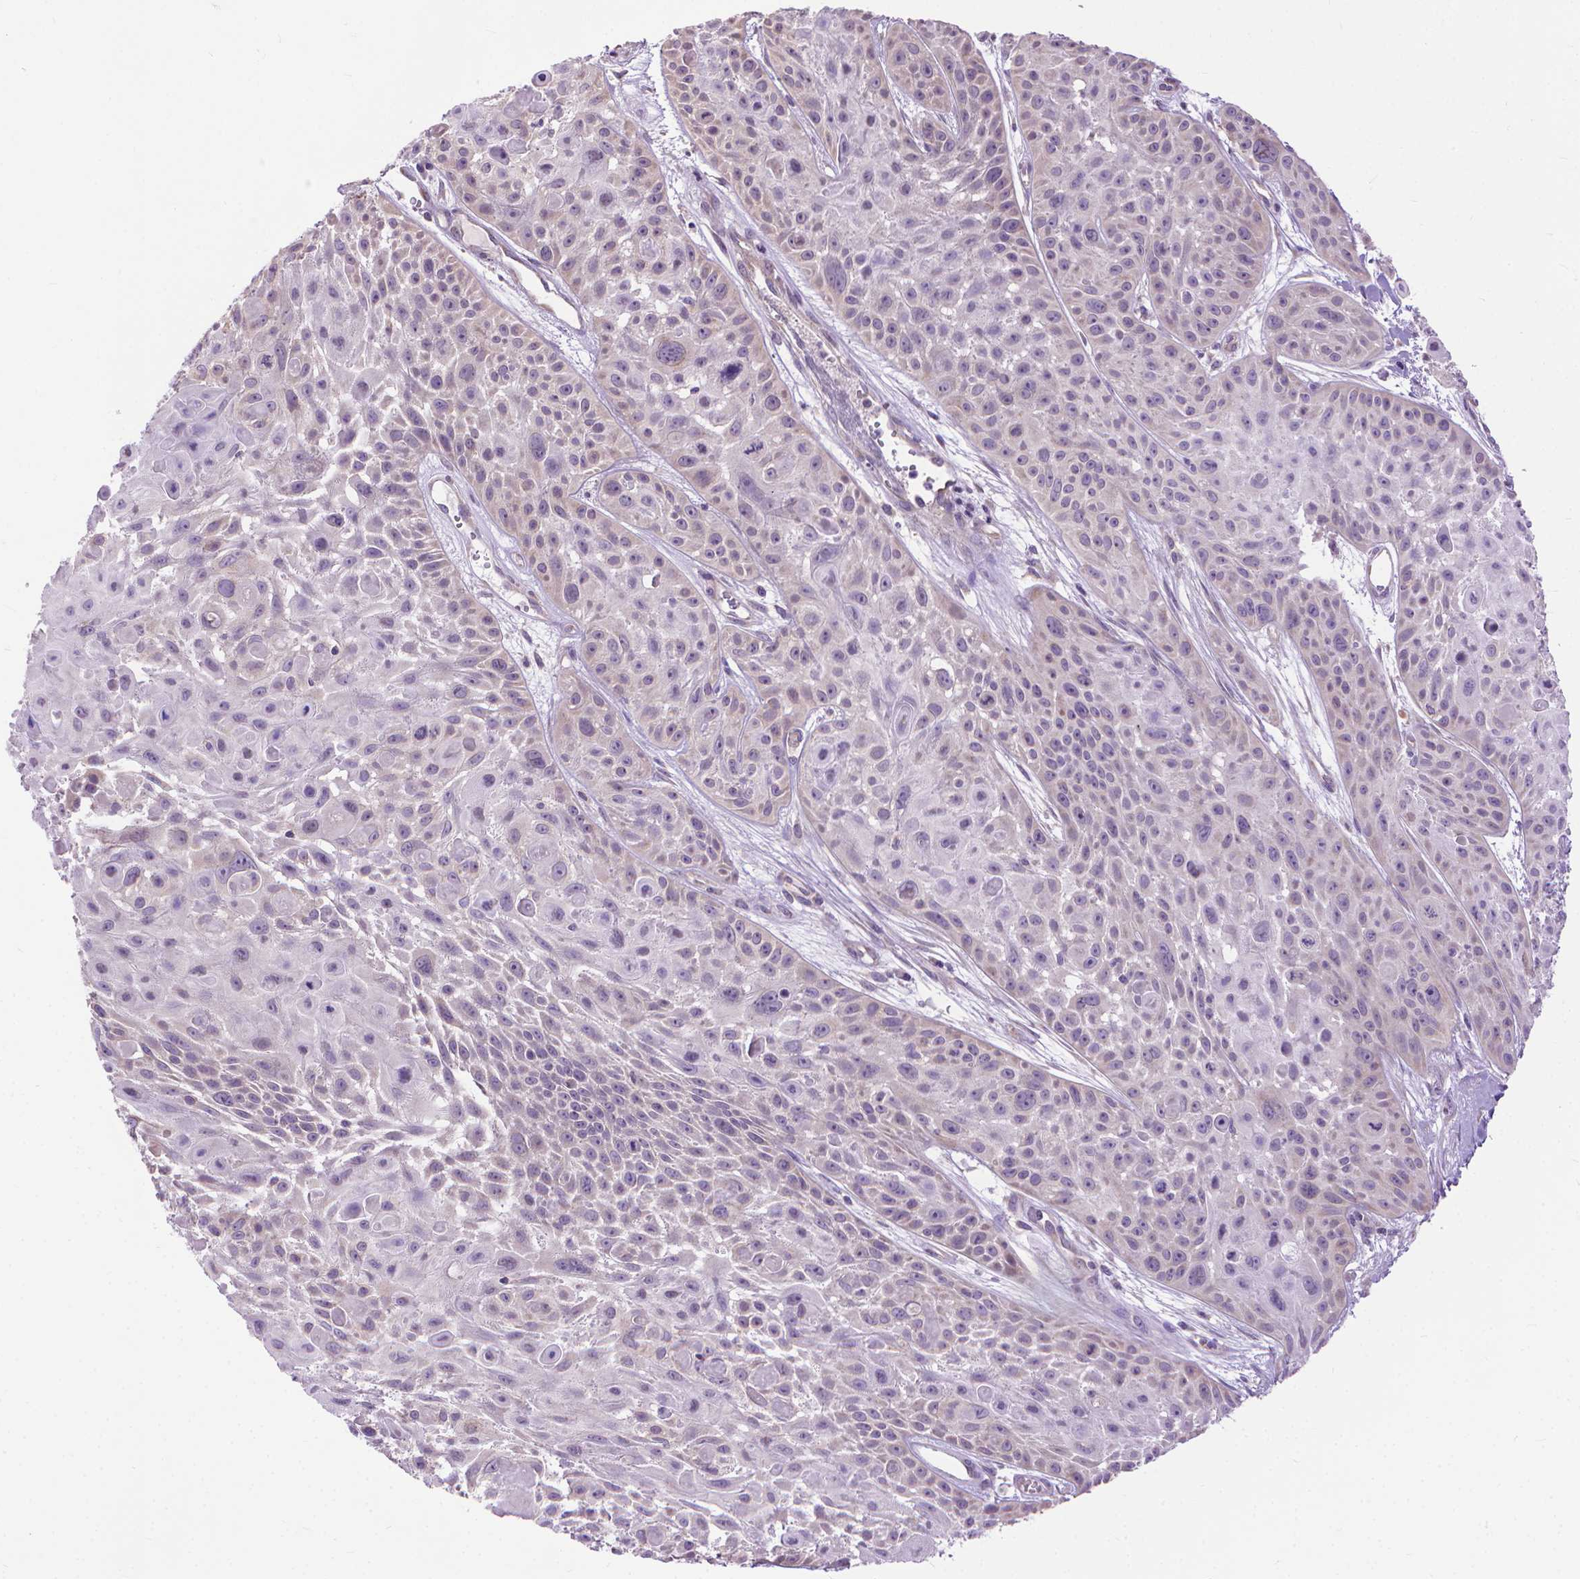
{"staining": {"intensity": "weak", "quantity": "<25%", "location": "cytoplasmic/membranous"}, "tissue": "skin cancer", "cell_type": "Tumor cells", "image_type": "cancer", "snomed": [{"axis": "morphology", "description": "Squamous cell carcinoma, NOS"}, {"axis": "topography", "description": "Skin"}, {"axis": "topography", "description": "Anal"}], "caption": "A photomicrograph of human skin cancer (squamous cell carcinoma) is negative for staining in tumor cells.", "gene": "SYN1", "patient": {"sex": "female", "age": 75}}